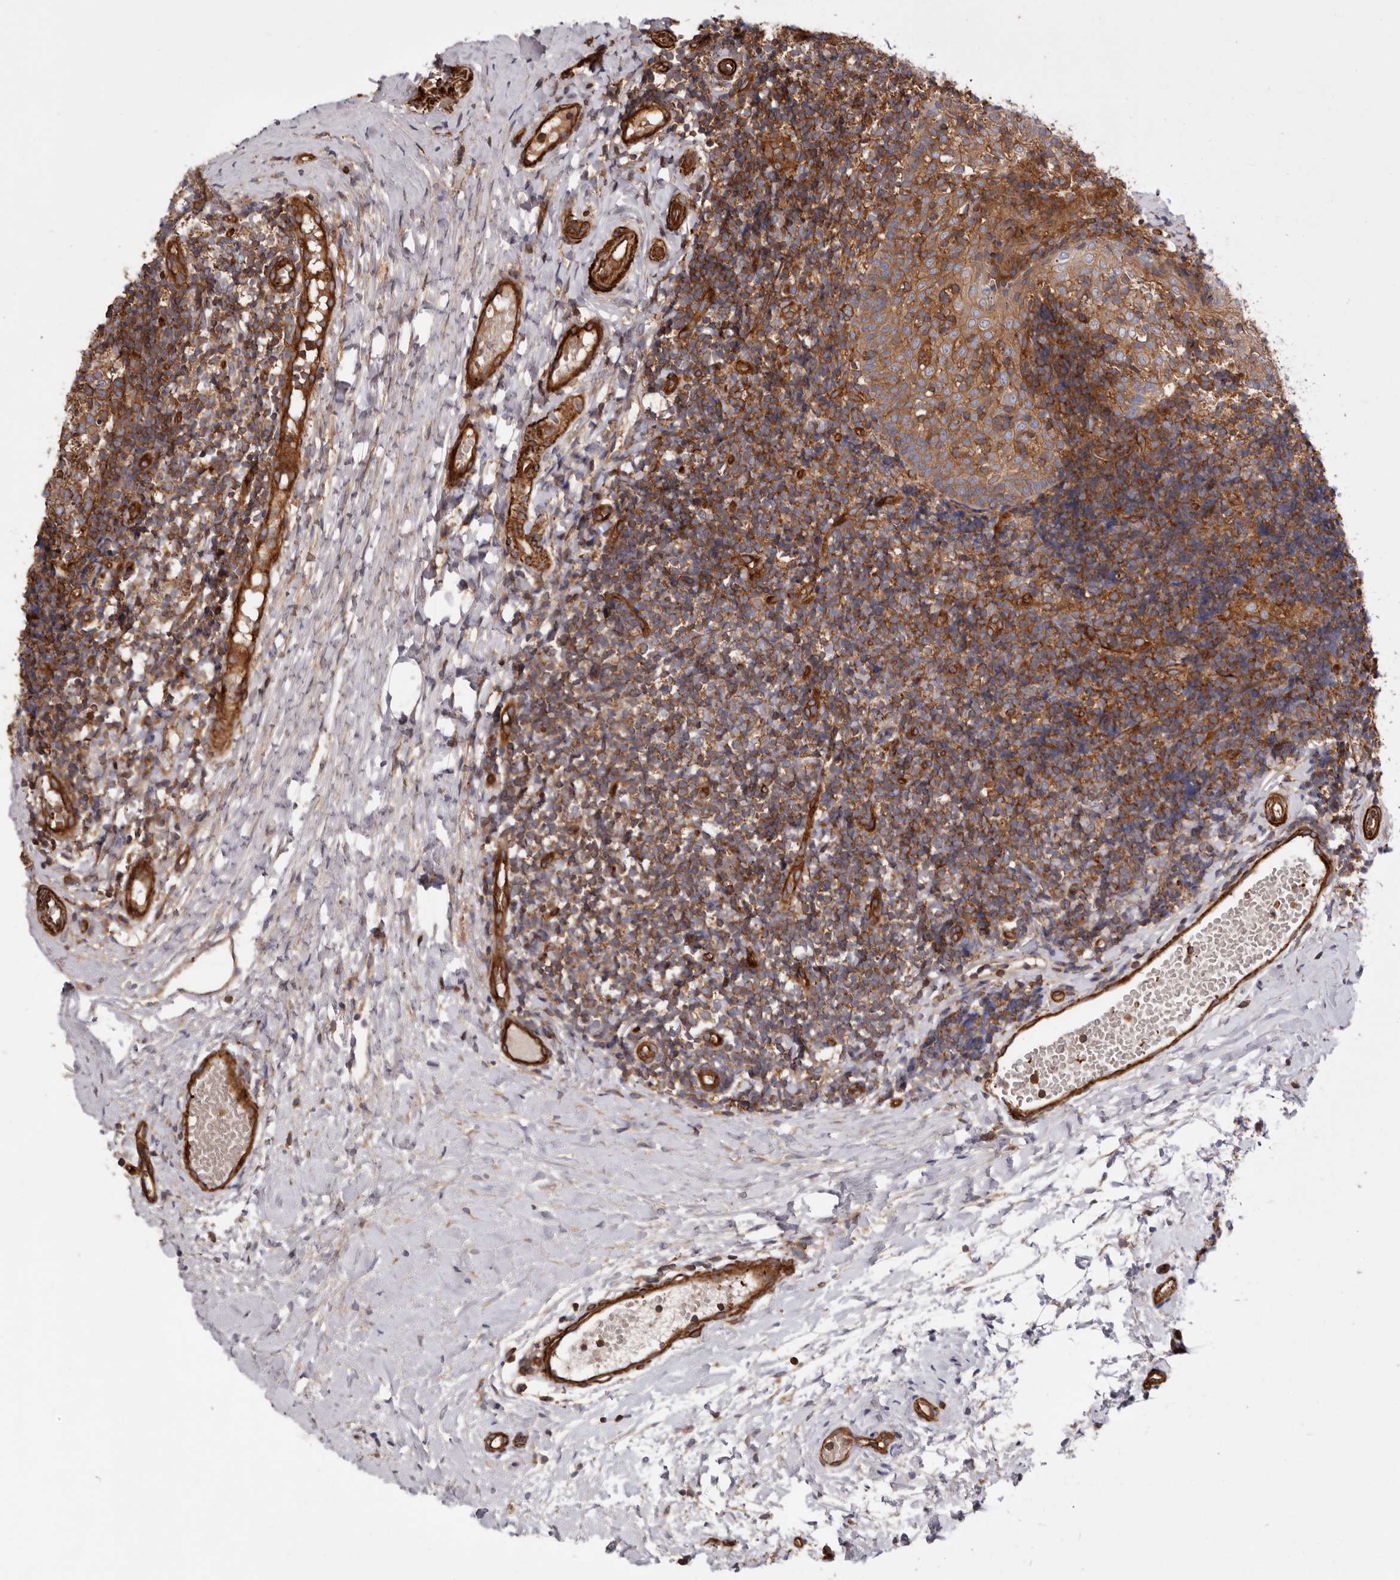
{"staining": {"intensity": "moderate", "quantity": ">75%", "location": "cytoplasmic/membranous"}, "tissue": "tonsil", "cell_type": "Germinal center cells", "image_type": "normal", "snomed": [{"axis": "morphology", "description": "Normal tissue, NOS"}, {"axis": "topography", "description": "Tonsil"}], "caption": "The micrograph shows staining of unremarkable tonsil, revealing moderate cytoplasmic/membranous protein expression (brown color) within germinal center cells.", "gene": "TMC7", "patient": {"sex": "female", "age": 19}}